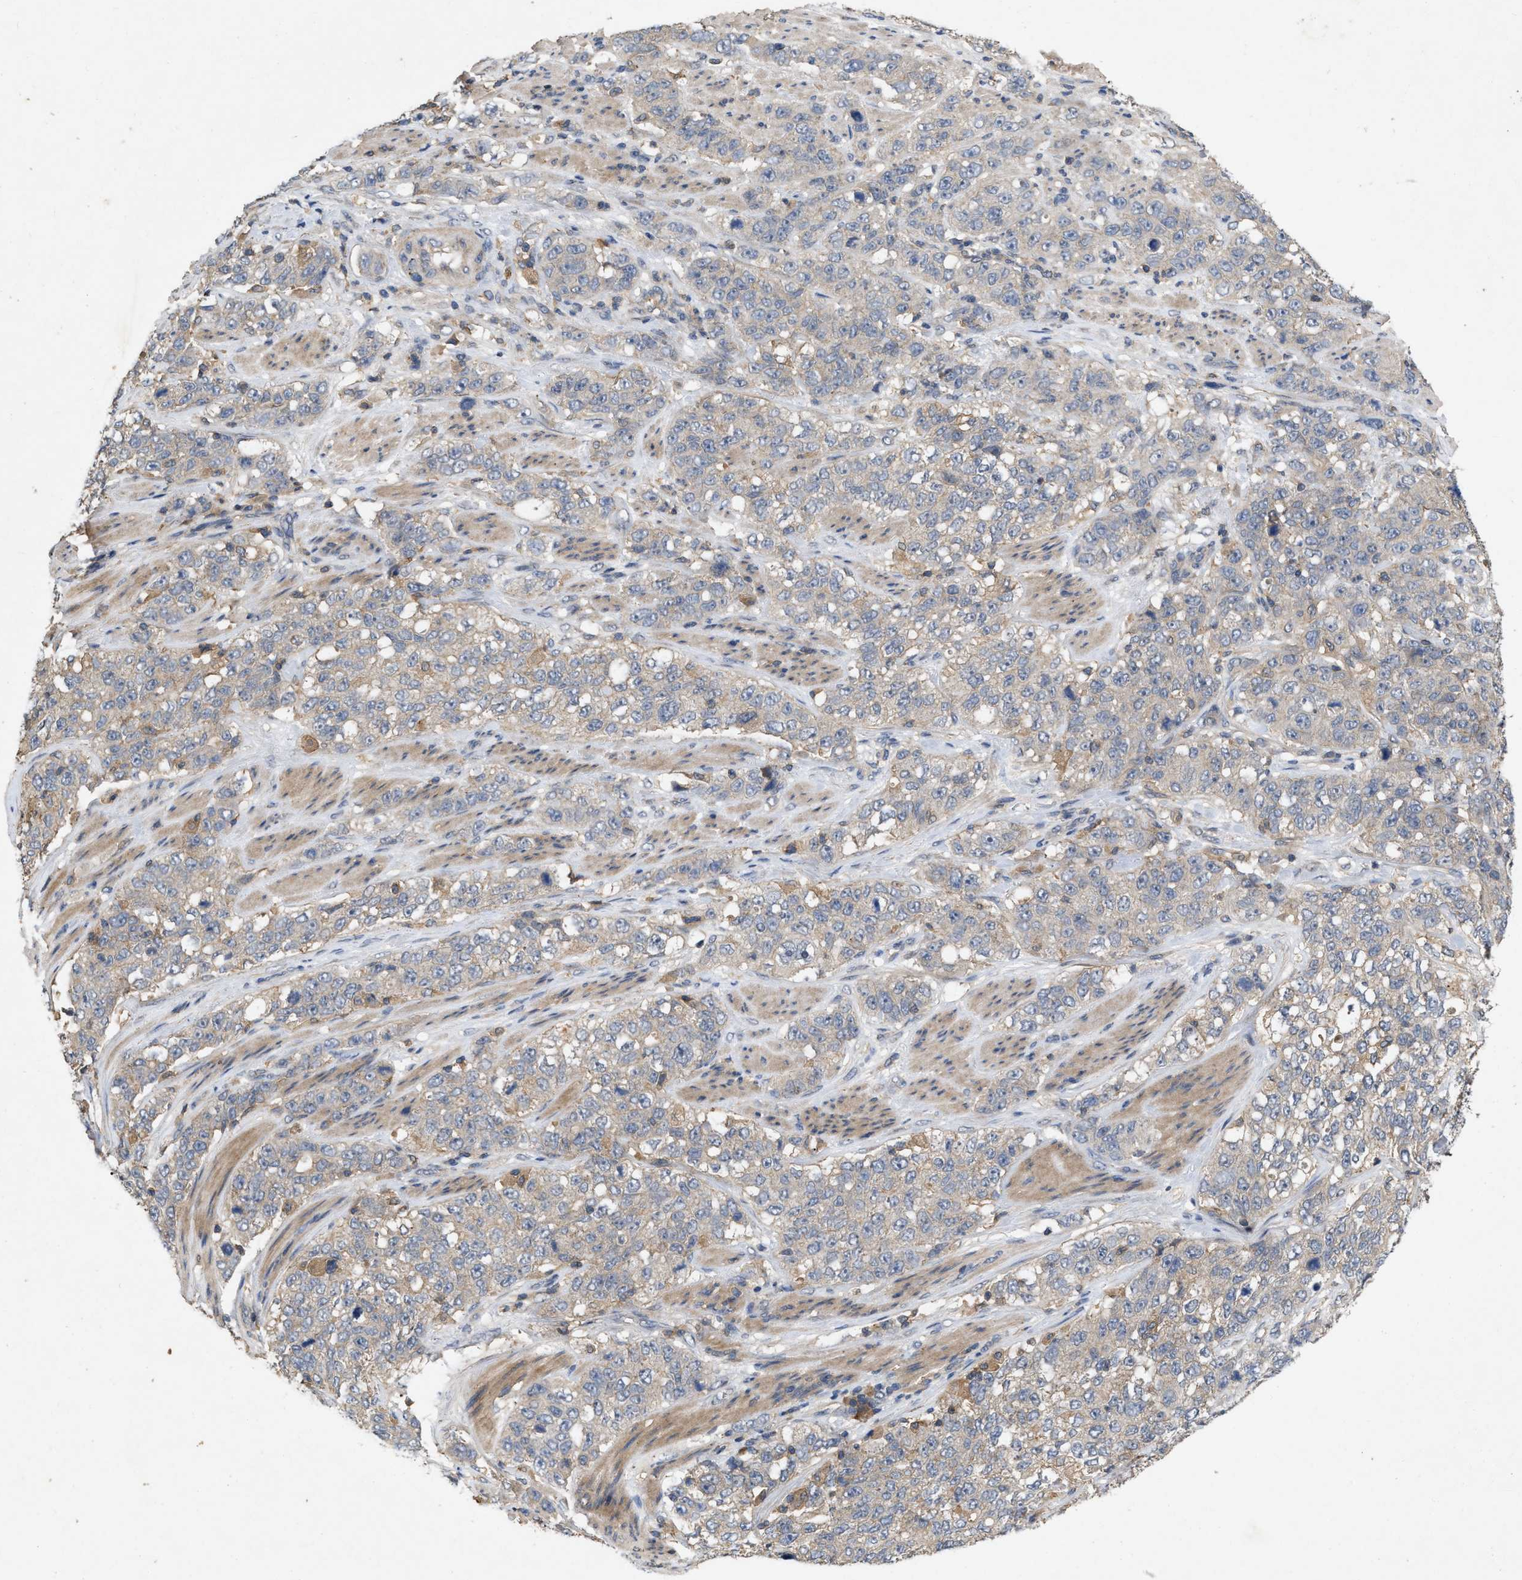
{"staining": {"intensity": "weak", "quantity": "<25%", "location": "cytoplasmic/membranous"}, "tissue": "stomach cancer", "cell_type": "Tumor cells", "image_type": "cancer", "snomed": [{"axis": "morphology", "description": "Adenocarcinoma, NOS"}, {"axis": "topography", "description": "Stomach"}], "caption": "Immunohistochemical staining of human adenocarcinoma (stomach) exhibits no significant staining in tumor cells.", "gene": "LPAR2", "patient": {"sex": "male", "age": 48}}